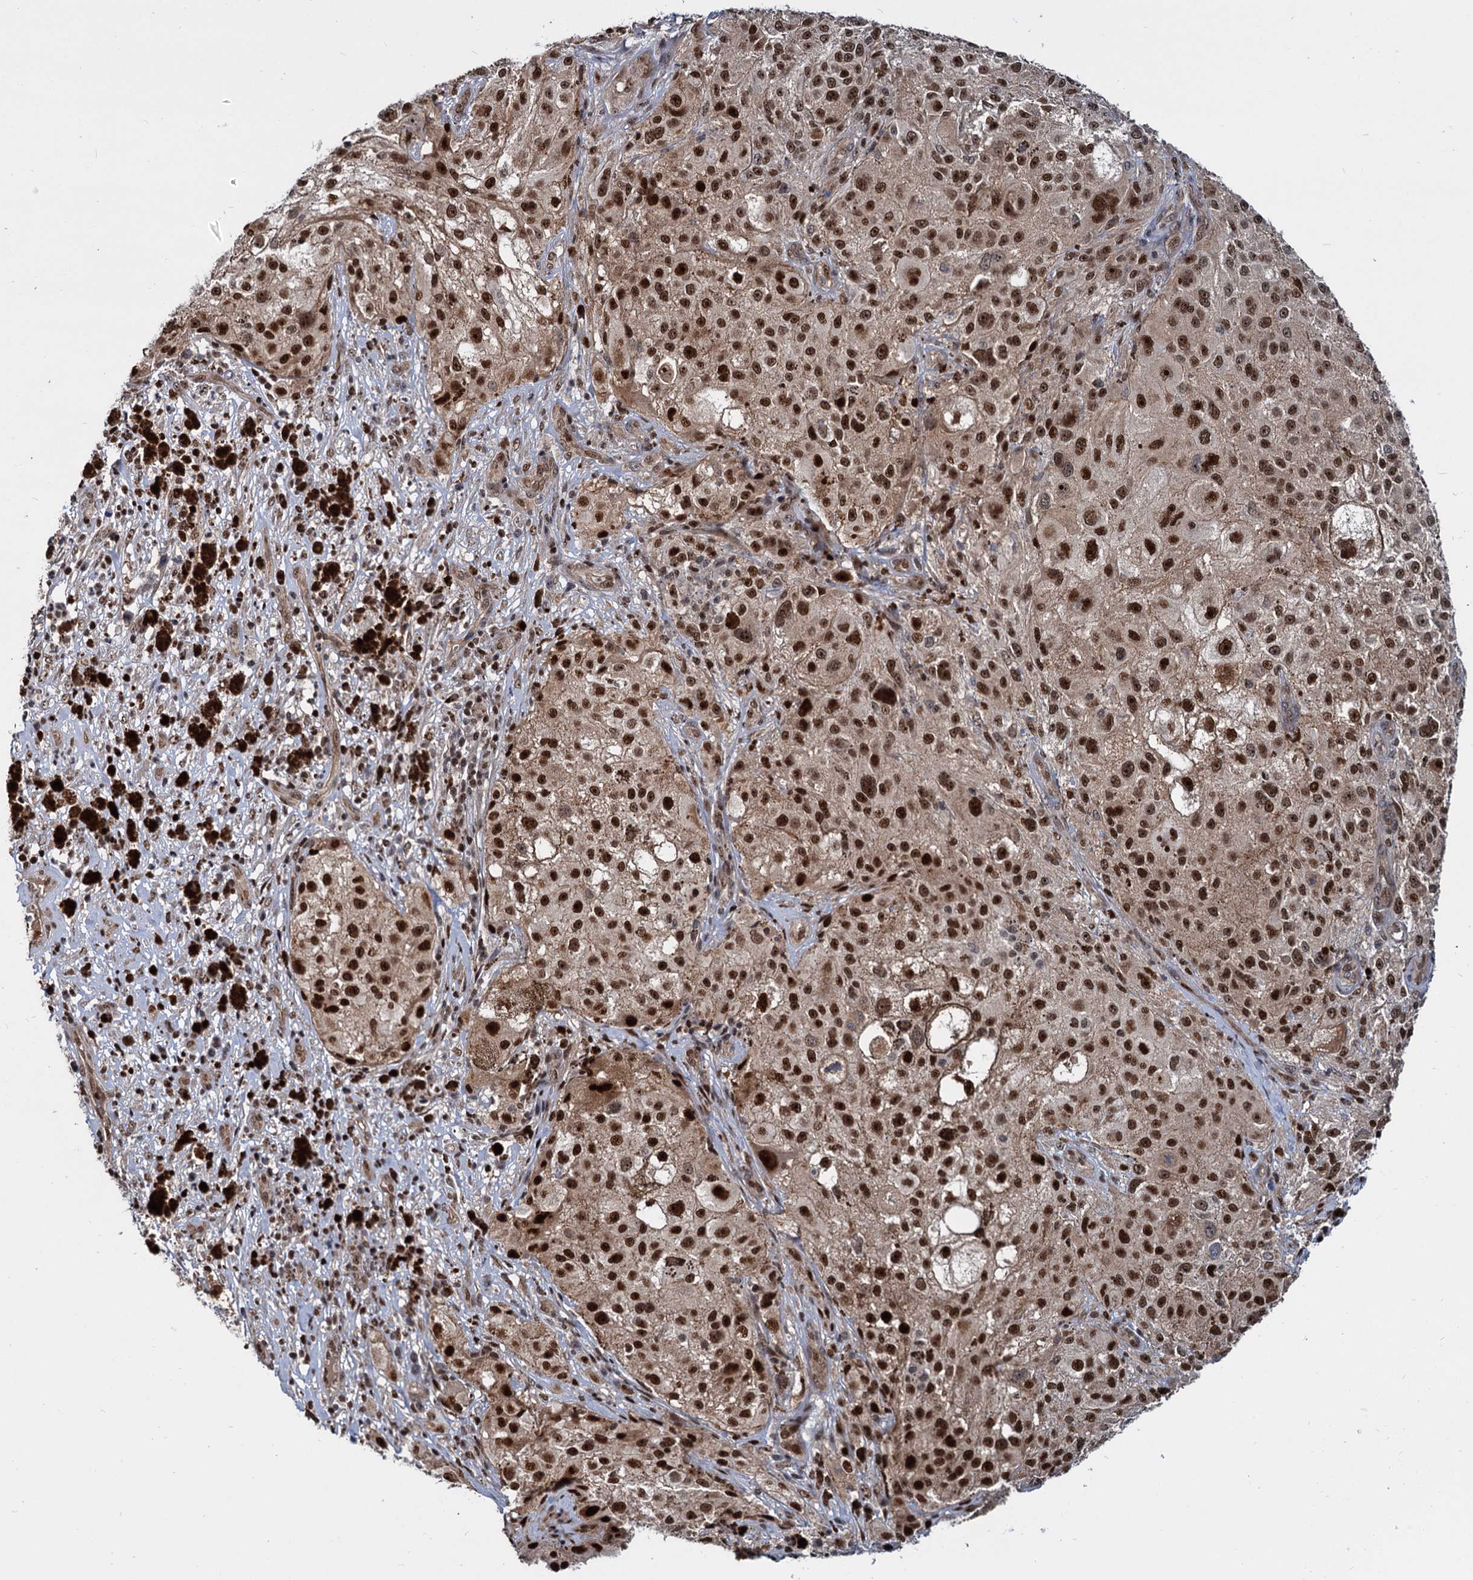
{"staining": {"intensity": "strong", "quantity": ">75%", "location": "nuclear"}, "tissue": "melanoma", "cell_type": "Tumor cells", "image_type": "cancer", "snomed": [{"axis": "morphology", "description": "Necrosis, NOS"}, {"axis": "morphology", "description": "Malignant melanoma, NOS"}, {"axis": "topography", "description": "Skin"}], "caption": "Immunohistochemistry image of neoplastic tissue: melanoma stained using IHC shows high levels of strong protein expression localized specifically in the nuclear of tumor cells, appearing as a nuclear brown color.", "gene": "UBLCP1", "patient": {"sex": "female", "age": 87}}